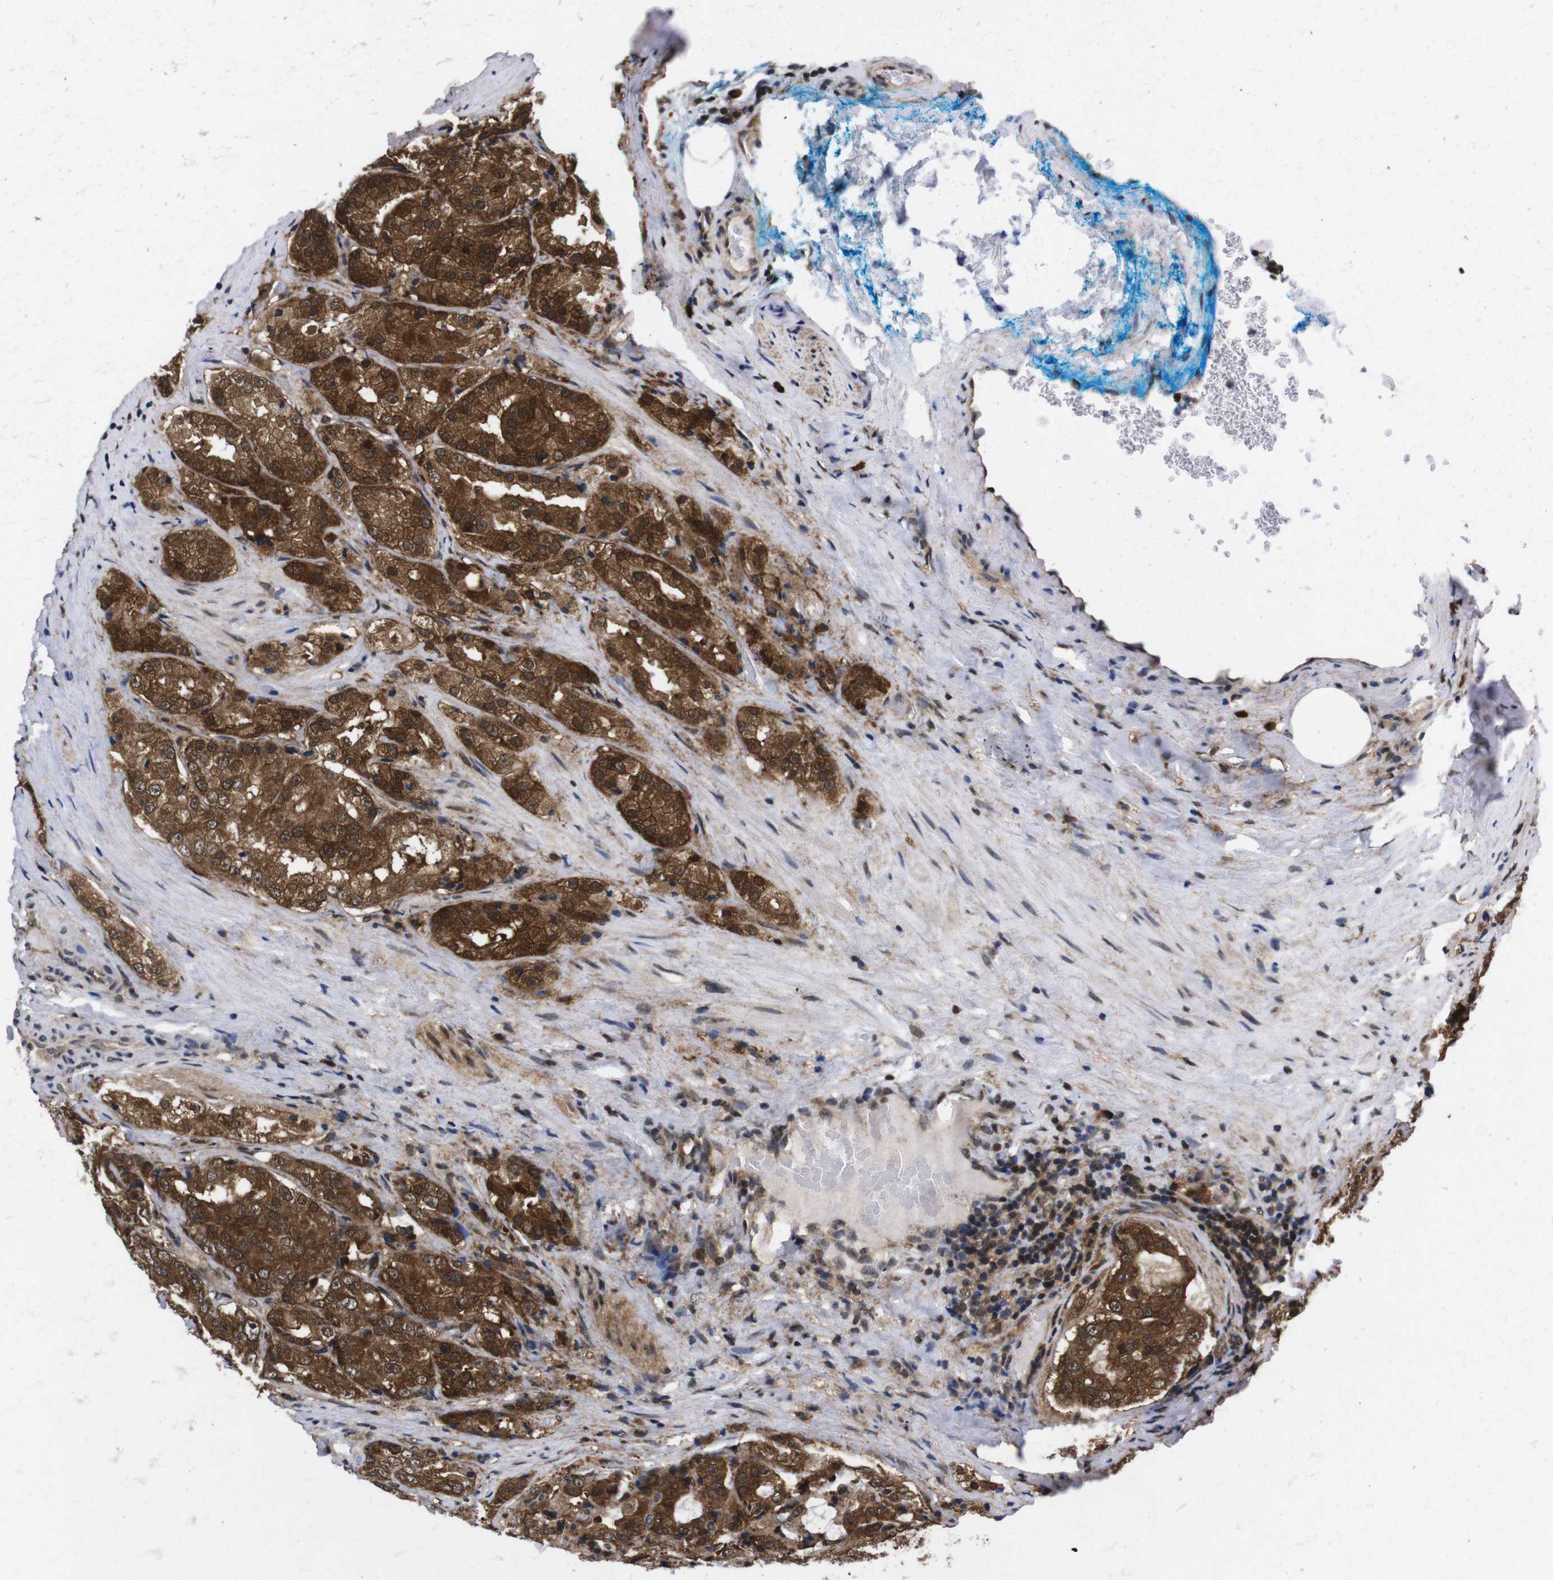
{"staining": {"intensity": "strong", "quantity": ">75%", "location": "cytoplasmic/membranous,nuclear"}, "tissue": "prostate cancer", "cell_type": "Tumor cells", "image_type": "cancer", "snomed": [{"axis": "morphology", "description": "Adenocarcinoma, High grade"}, {"axis": "topography", "description": "Prostate"}], "caption": "Protein expression analysis of human prostate cancer reveals strong cytoplasmic/membranous and nuclear staining in approximately >75% of tumor cells.", "gene": "UBQLN2", "patient": {"sex": "male", "age": 73}}